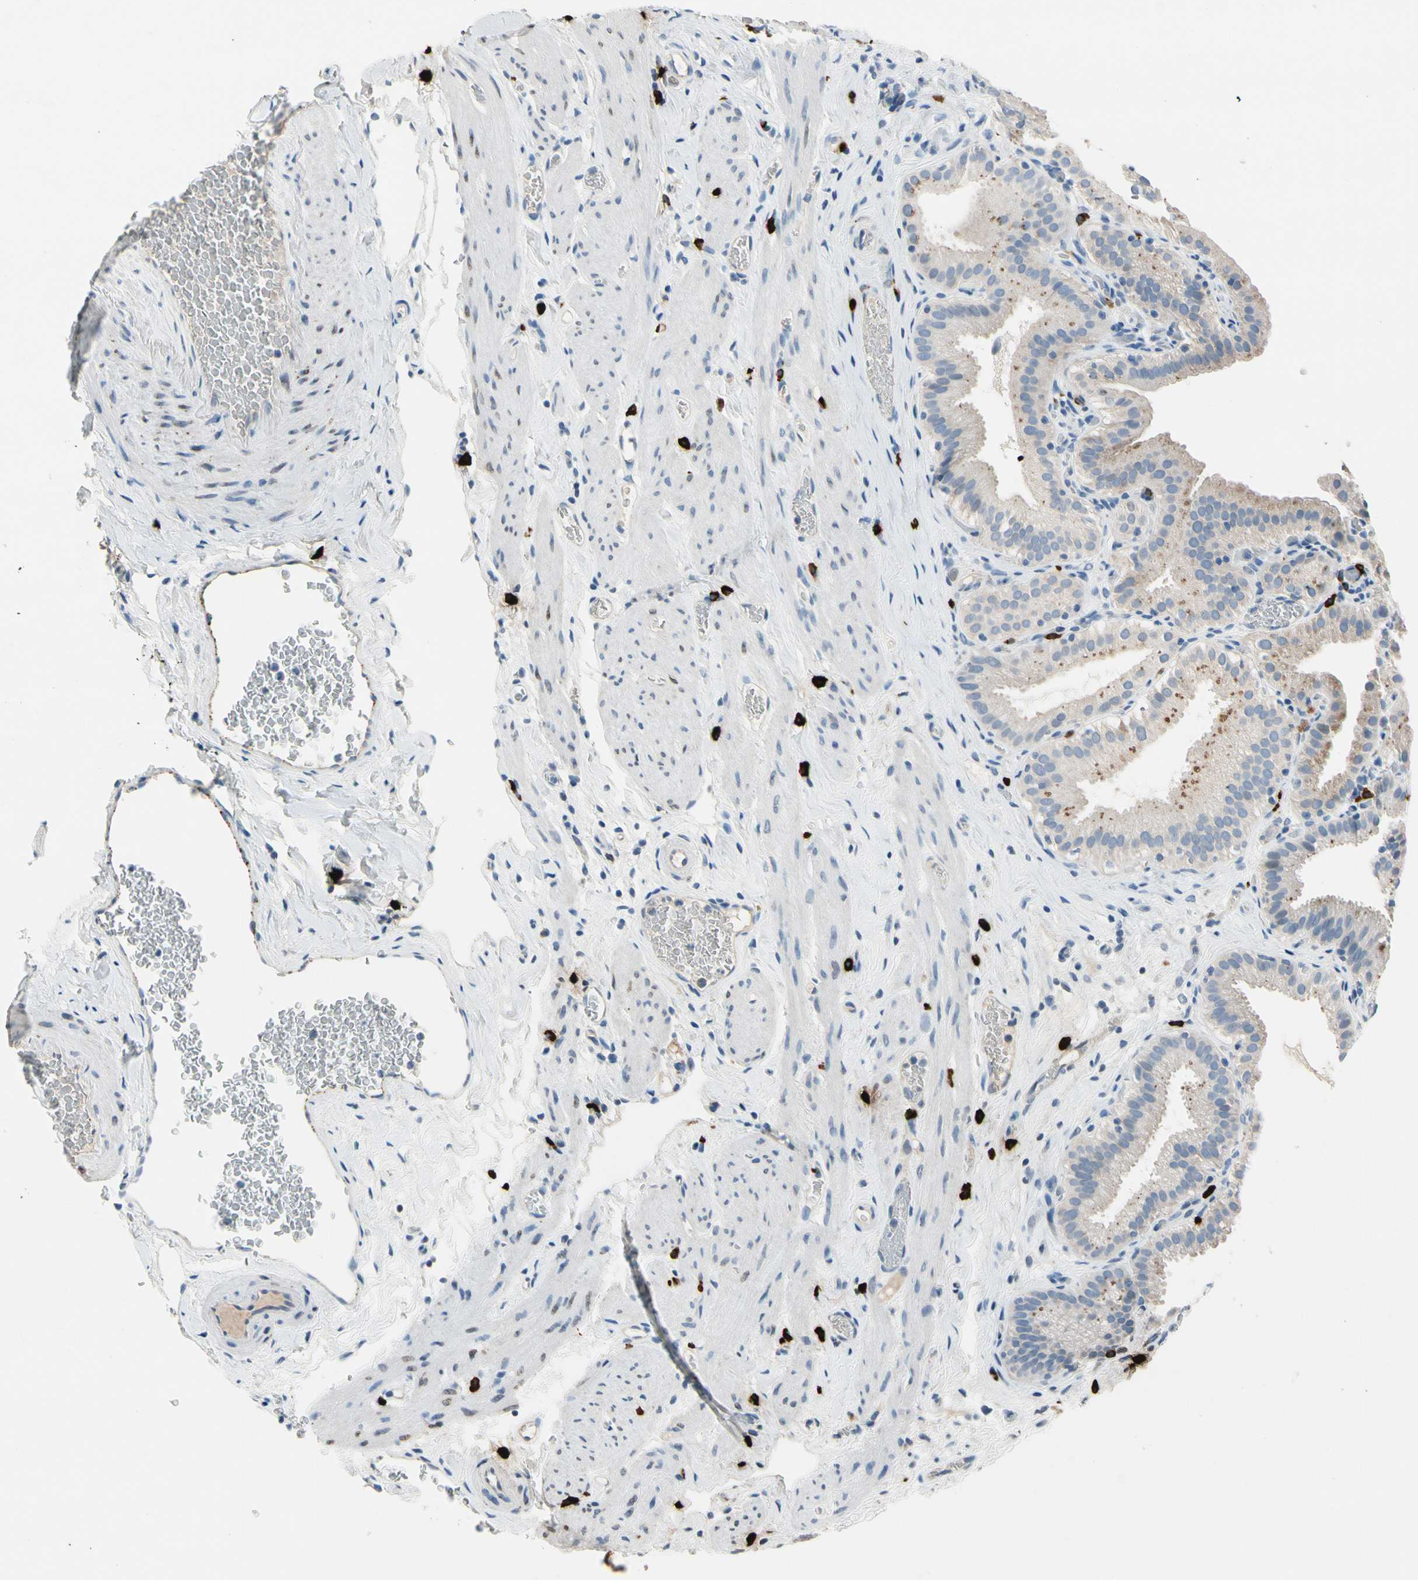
{"staining": {"intensity": "moderate", "quantity": "25%-75%", "location": "cytoplasmic/membranous"}, "tissue": "gallbladder", "cell_type": "Glandular cells", "image_type": "normal", "snomed": [{"axis": "morphology", "description": "Normal tissue, NOS"}, {"axis": "topography", "description": "Gallbladder"}], "caption": "IHC image of unremarkable gallbladder: human gallbladder stained using immunohistochemistry (IHC) displays medium levels of moderate protein expression localized specifically in the cytoplasmic/membranous of glandular cells, appearing as a cytoplasmic/membranous brown color.", "gene": "CPA3", "patient": {"sex": "male", "age": 54}}